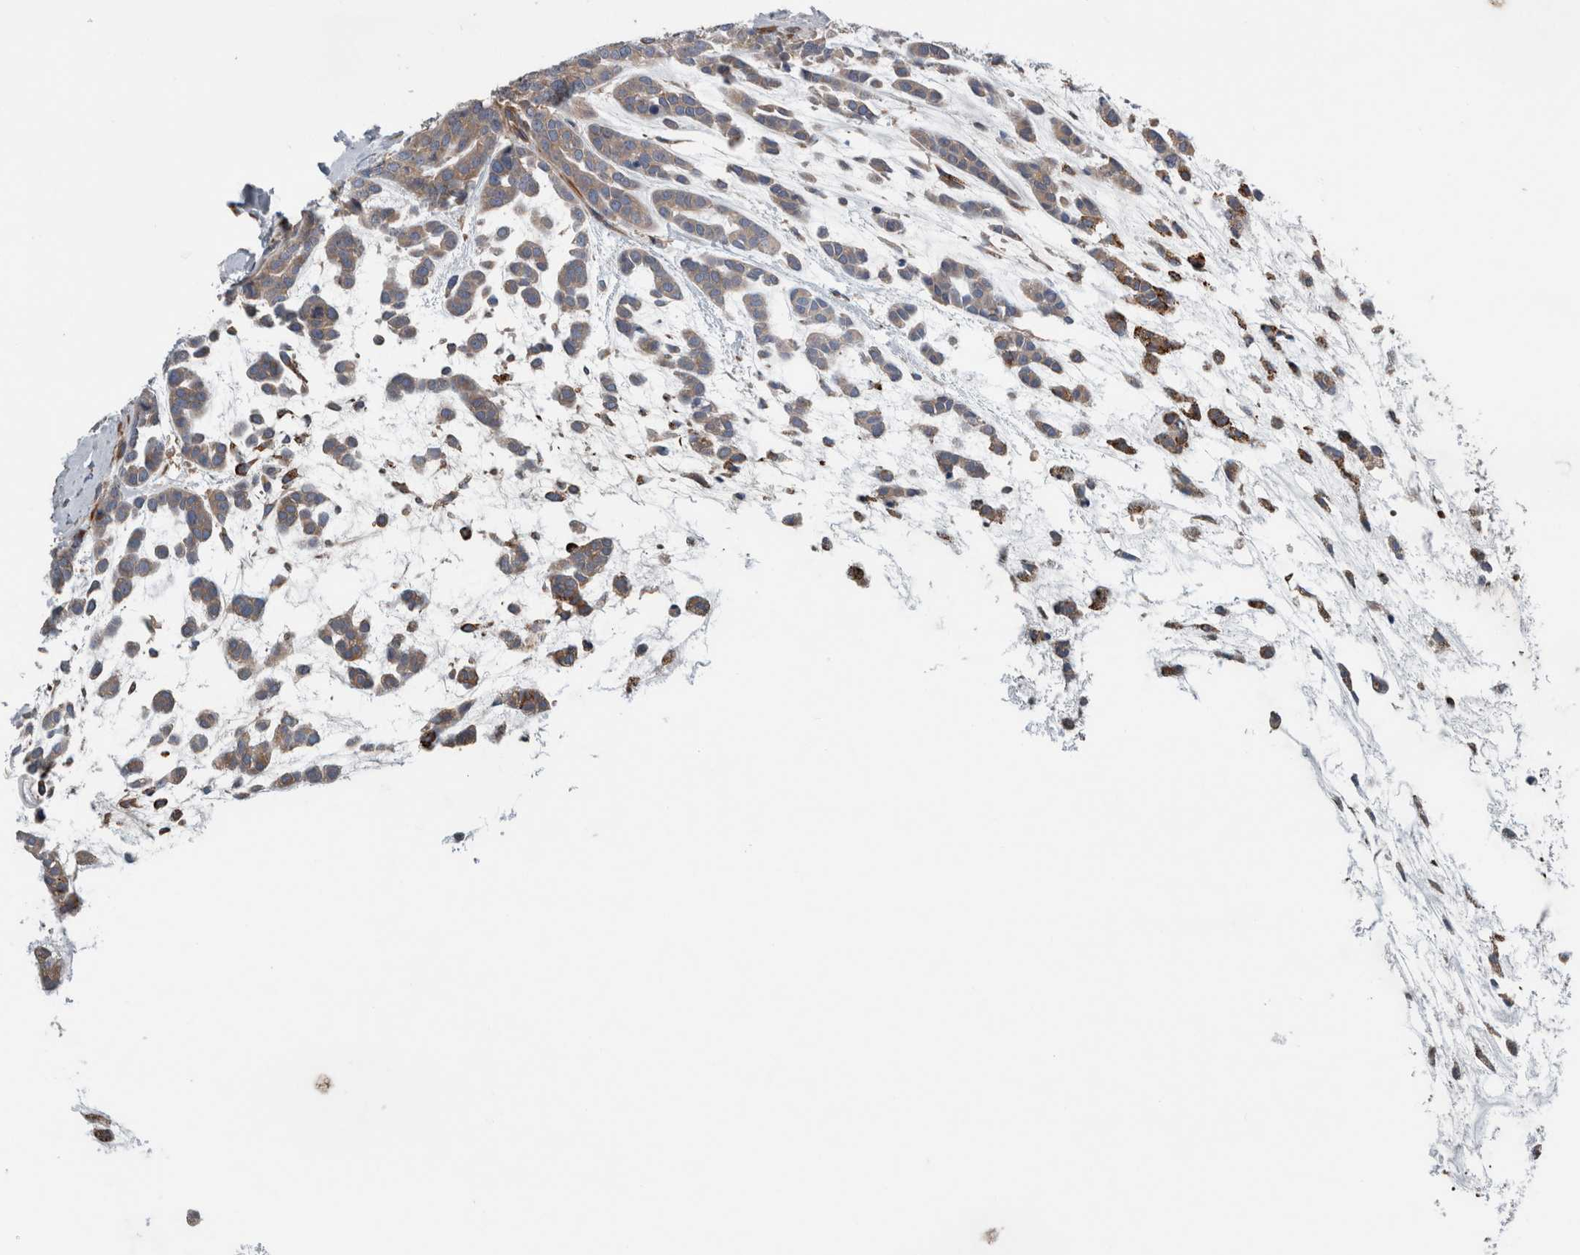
{"staining": {"intensity": "strong", "quantity": "25%-75%", "location": "cytoplasmic/membranous"}, "tissue": "head and neck cancer", "cell_type": "Tumor cells", "image_type": "cancer", "snomed": [{"axis": "morphology", "description": "Adenocarcinoma, NOS"}, {"axis": "morphology", "description": "Adenoma, NOS"}, {"axis": "topography", "description": "Head-Neck"}], "caption": "Head and neck cancer (adenocarcinoma) stained for a protein (brown) demonstrates strong cytoplasmic/membranous positive positivity in approximately 25%-75% of tumor cells.", "gene": "GLT8D2", "patient": {"sex": "female", "age": 55}}